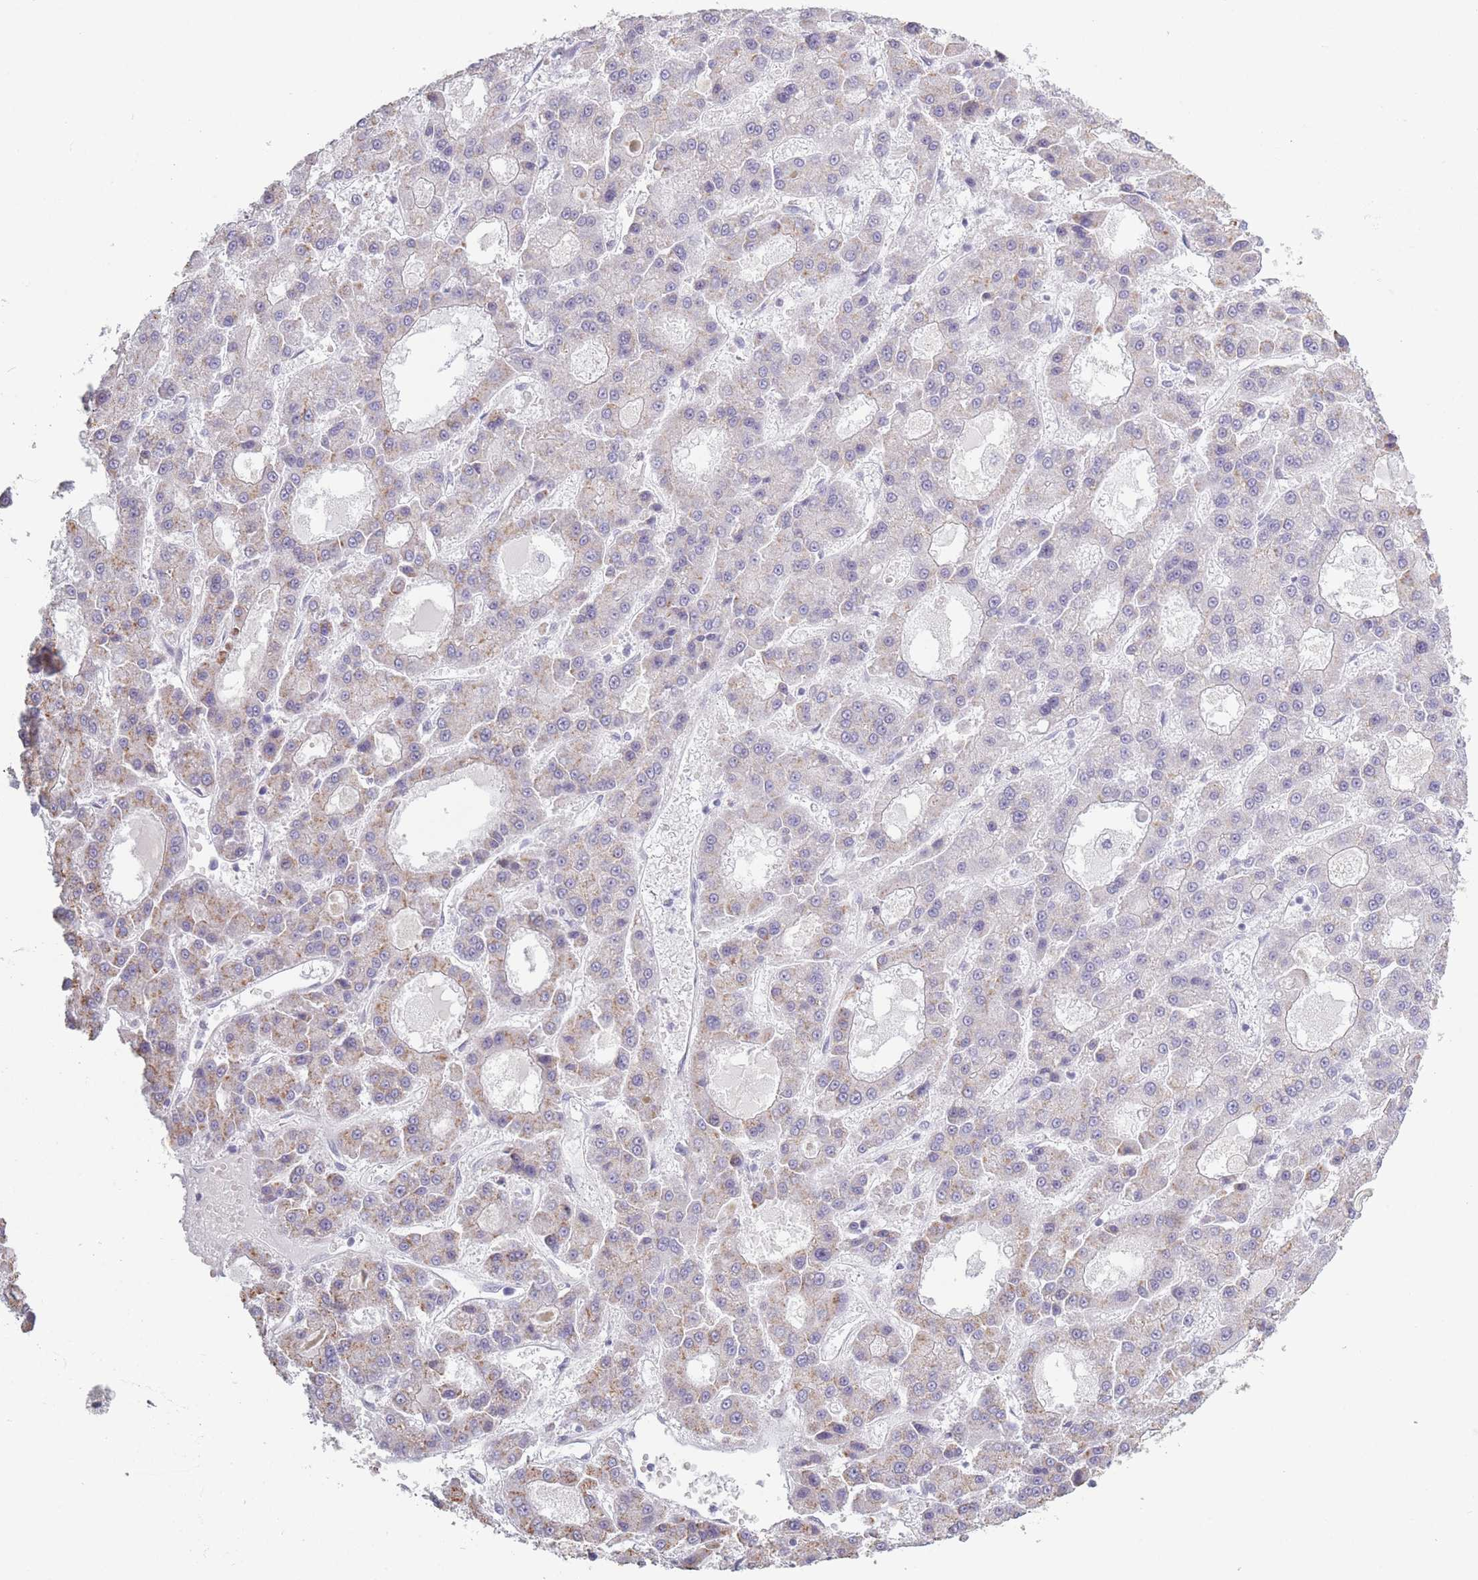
{"staining": {"intensity": "negative", "quantity": "none", "location": "none"}, "tissue": "liver cancer", "cell_type": "Tumor cells", "image_type": "cancer", "snomed": [{"axis": "morphology", "description": "Carcinoma, Hepatocellular, NOS"}, {"axis": "topography", "description": "Liver"}], "caption": "This is a histopathology image of immunohistochemistry staining of liver hepatocellular carcinoma, which shows no staining in tumor cells.", "gene": "PLEKHG2", "patient": {"sex": "male", "age": 70}}